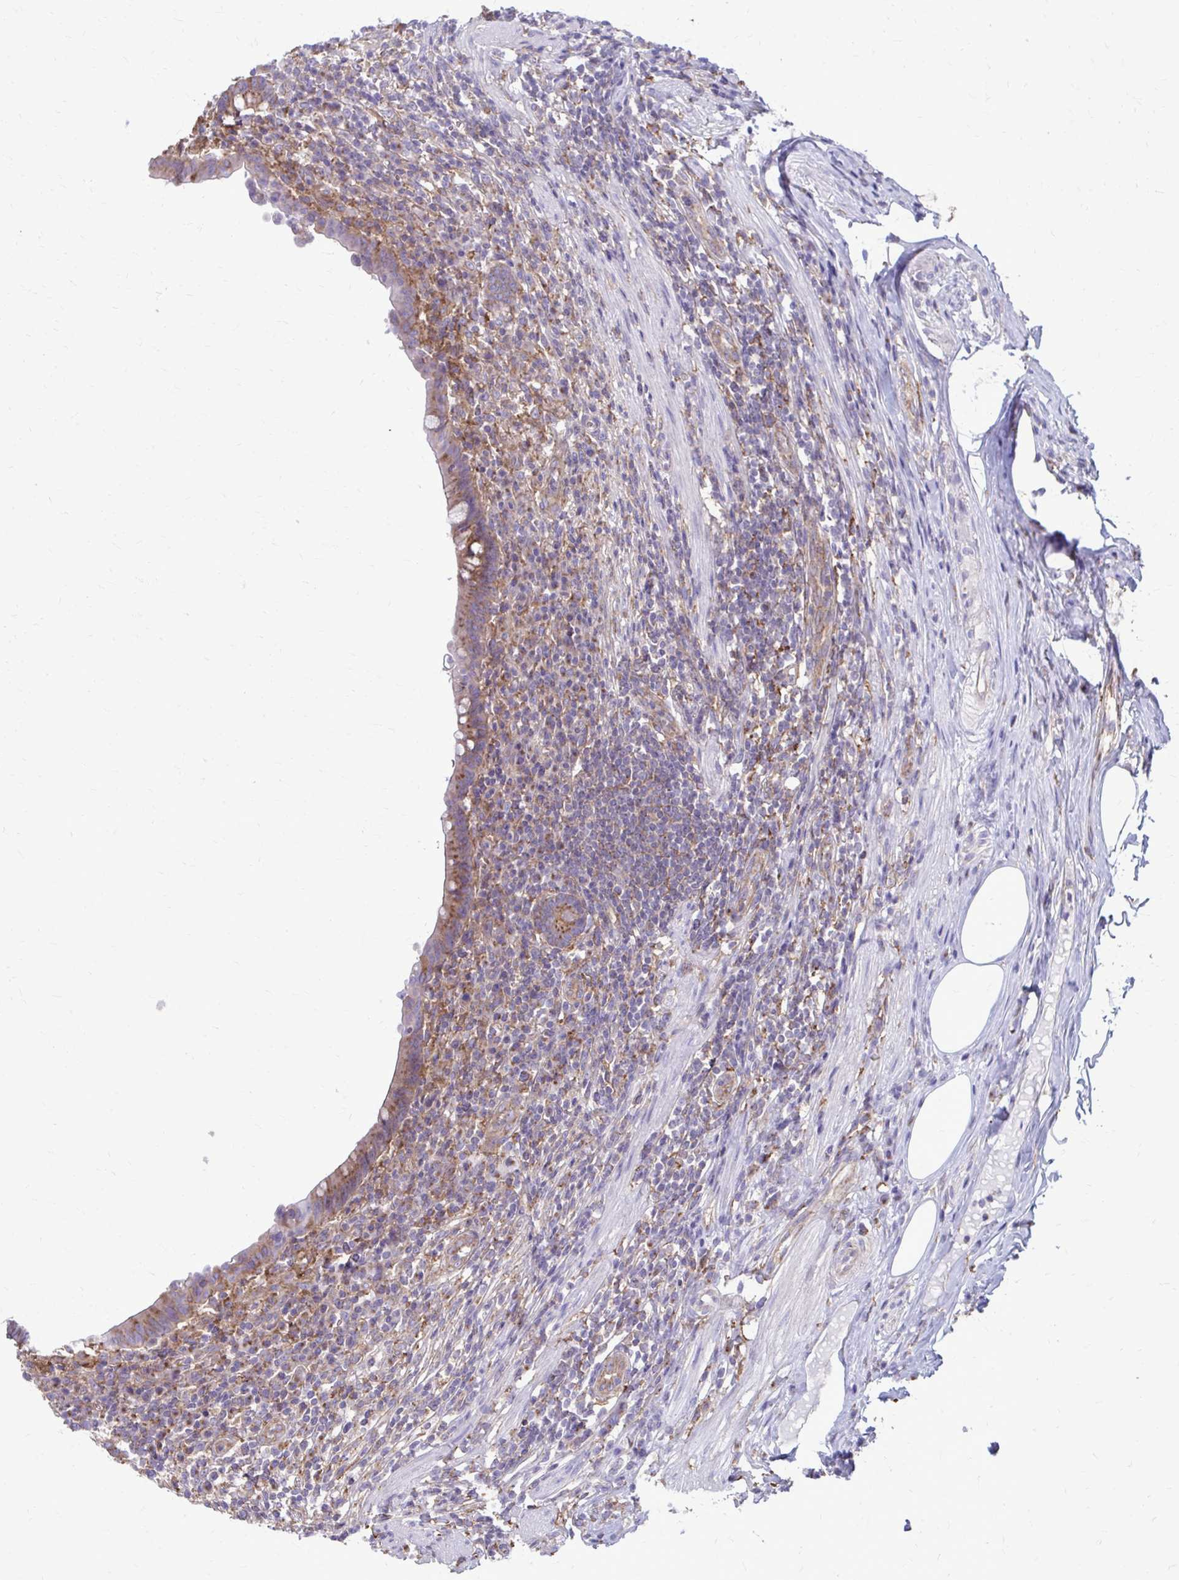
{"staining": {"intensity": "moderate", "quantity": ">75%", "location": "cytoplasmic/membranous"}, "tissue": "appendix", "cell_type": "Glandular cells", "image_type": "normal", "snomed": [{"axis": "morphology", "description": "Normal tissue, NOS"}, {"axis": "topography", "description": "Appendix"}], "caption": "Glandular cells exhibit medium levels of moderate cytoplasmic/membranous expression in approximately >75% of cells in unremarkable appendix. The staining is performed using DAB (3,3'-diaminobenzidine) brown chromogen to label protein expression. The nuclei are counter-stained blue using hematoxylin.", "gene": "CLTA", "patient": {"sex": "female", "age": 56}}